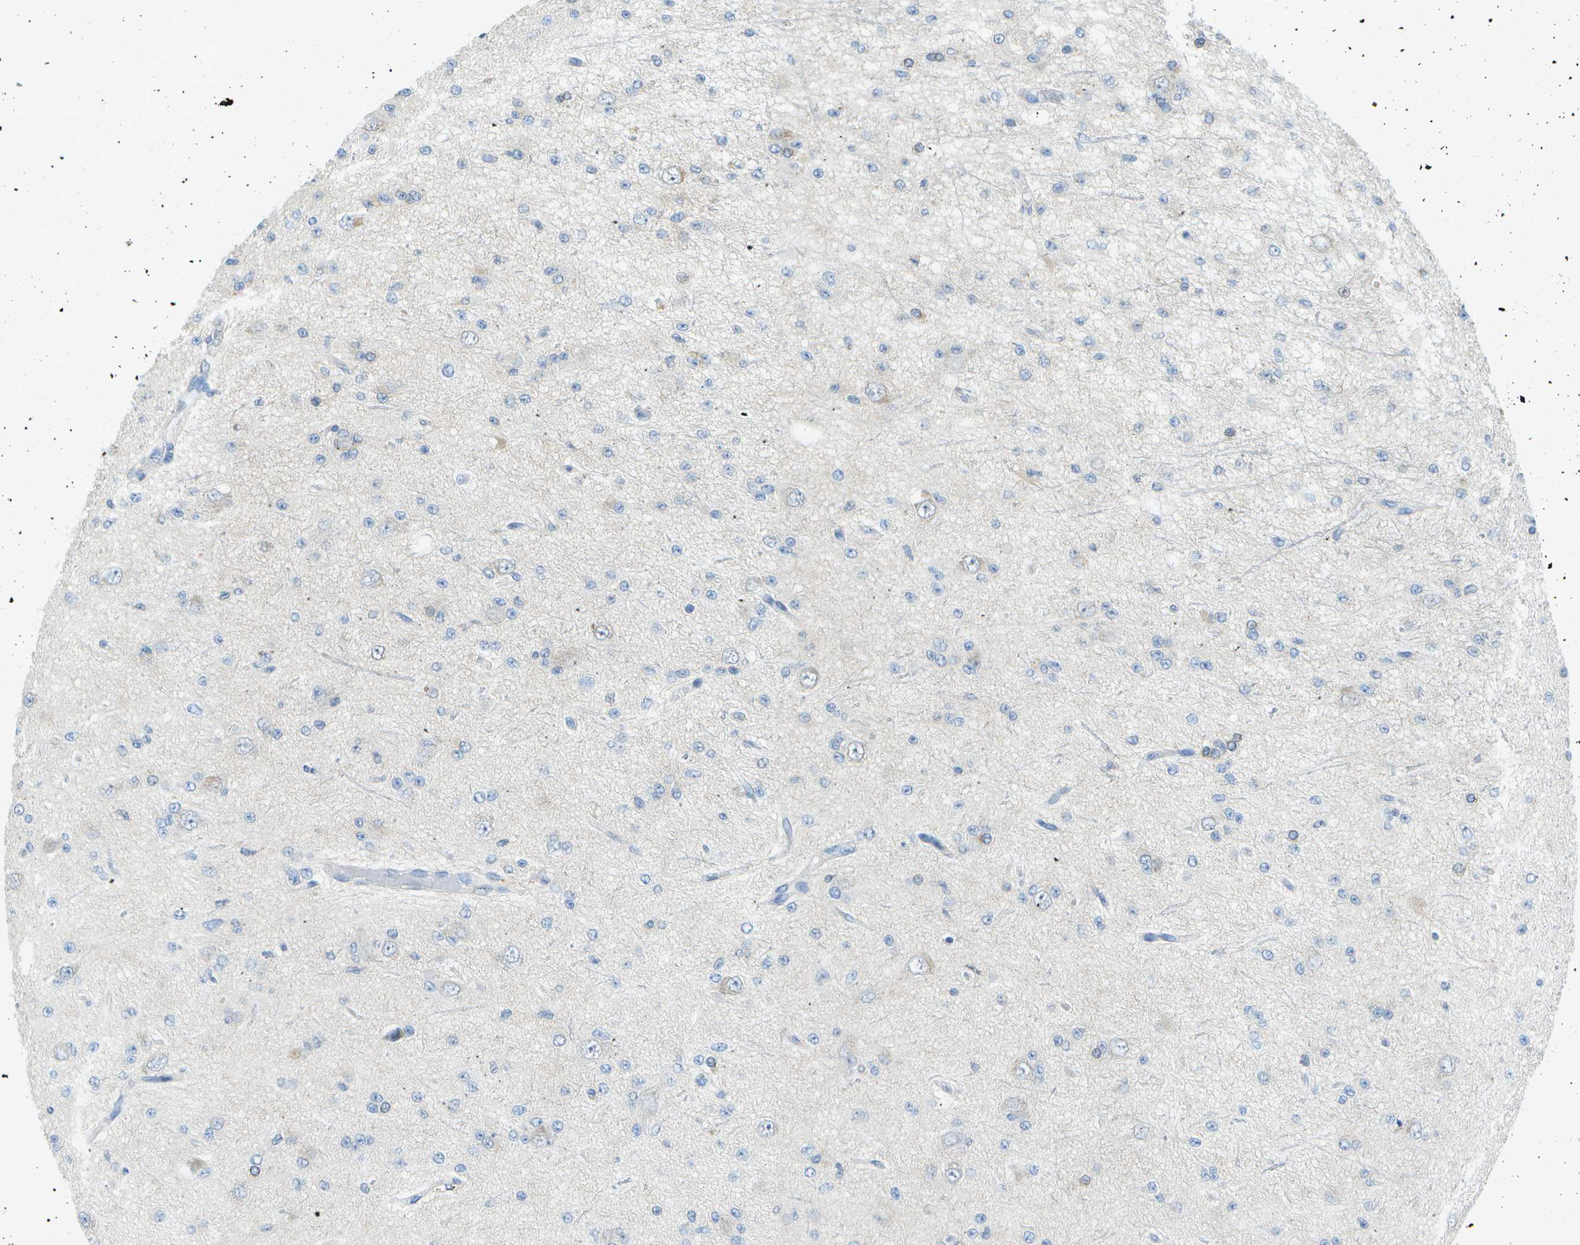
{"staining": {"intensity": "weak", "quantity": "<25%", "location": "cytoplasmic/membranous"}, "tissue": "glioma", "cell_type": "Tumor cells", "image_type": "cancer", "snomed": [{"axis": "morphology", "description": "Glioma, malignant, Low grade"}, {"axis": "topography", "description": "Brain"}], "caption": "IHC of malignant glioma (low-grade) displays no expression in tumor cells.", "gene": "WNK2", "patient": {"sex": "male", "age": 38}}